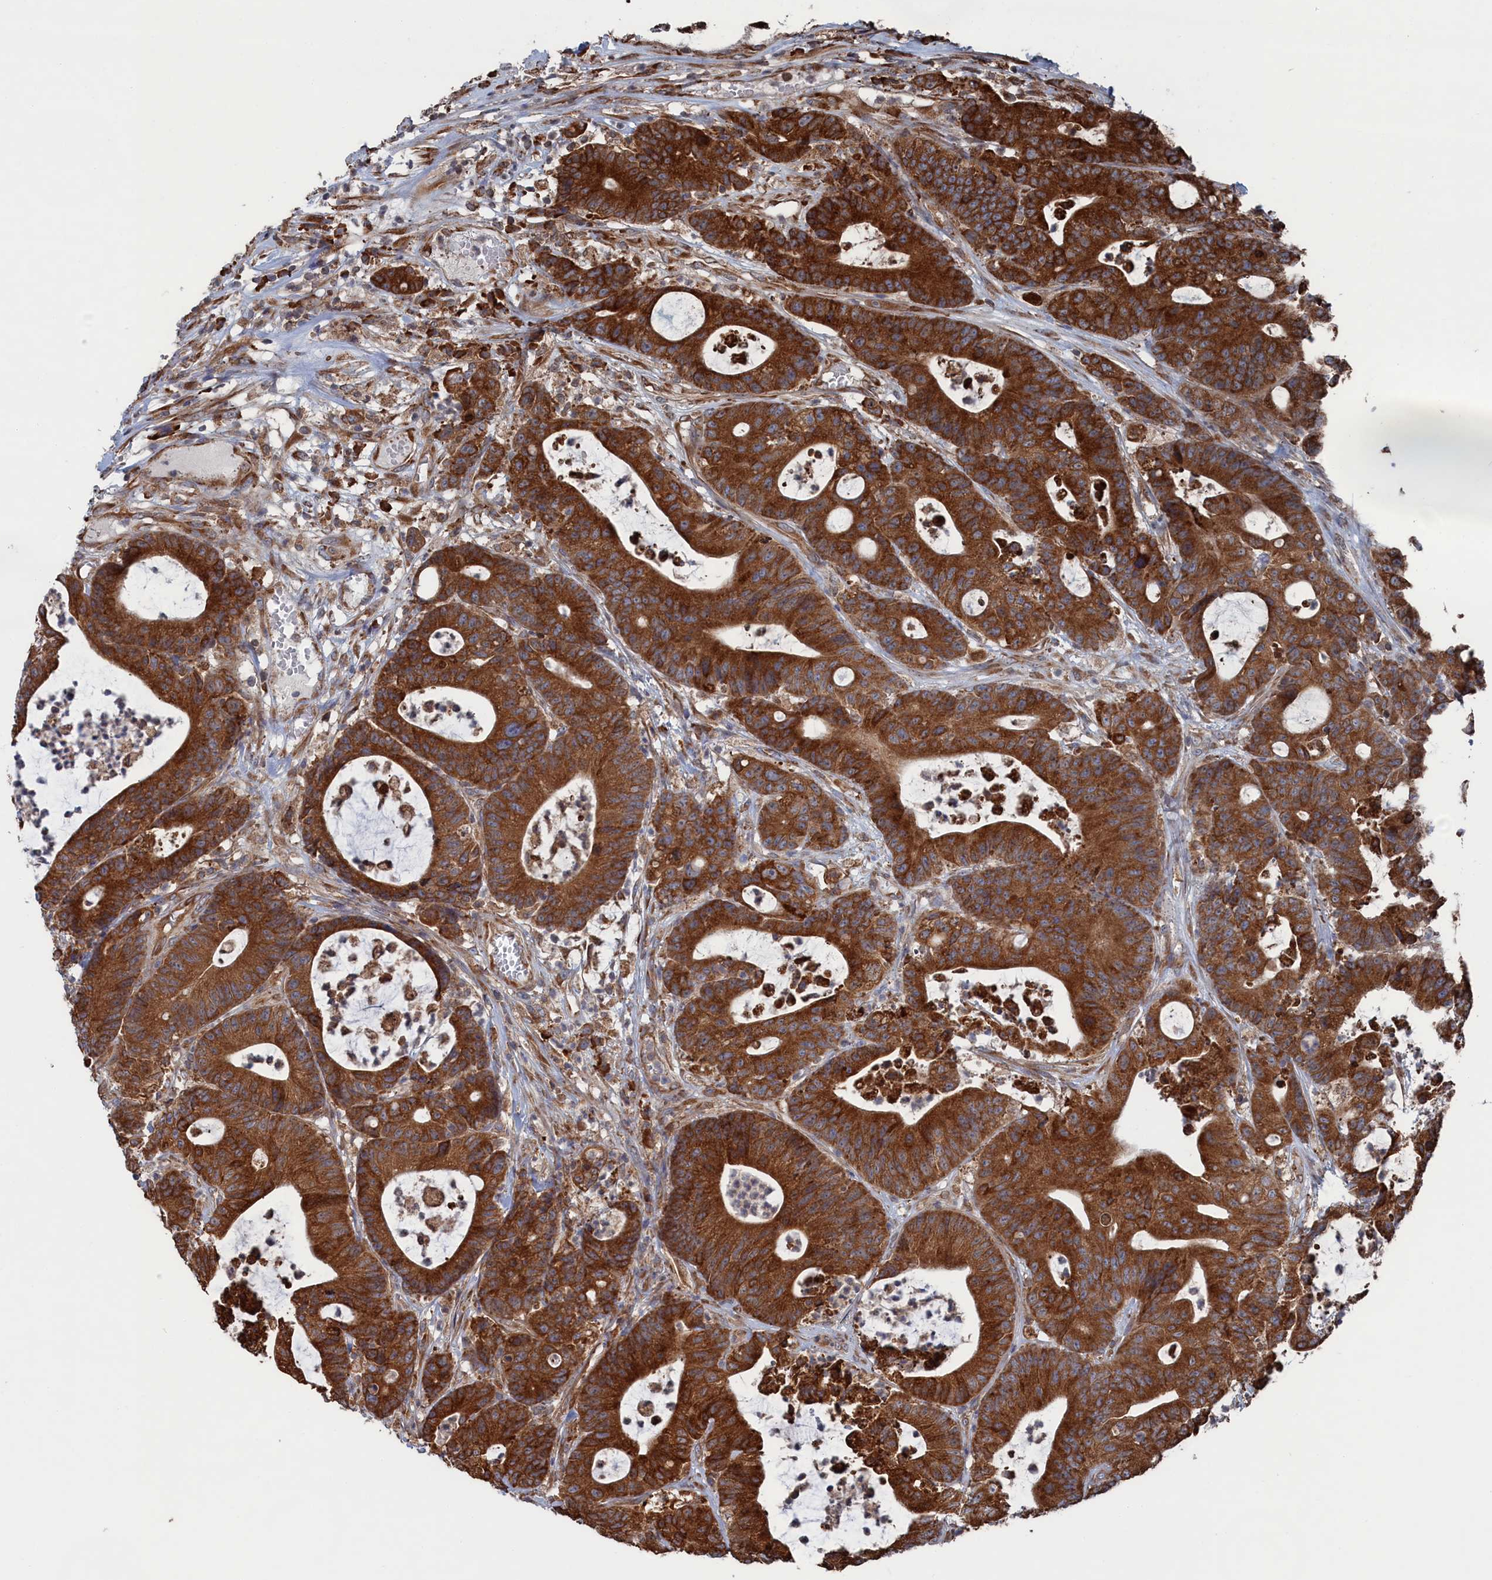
{"staining": {"intensity": "strong", "quantity": ">75%", "location": "cytoplasmic/membranous"}, "tissue": "colorectal cancer", "cell_type": "Tumor cells", "image_type": "cancer", "snomed": [{"axis": "morphology", "description": "Adenocarcinoma, NOS"}, {"axis": "topography", "description": "Colon"}], "caption": "The immunohistochemical stain shows strong cytoplasmic/membranous expression in tumor cells of colorectal cancer tissue.", "gene": "BPIFB6", "patient": {"sex": "female", "age": 84}}